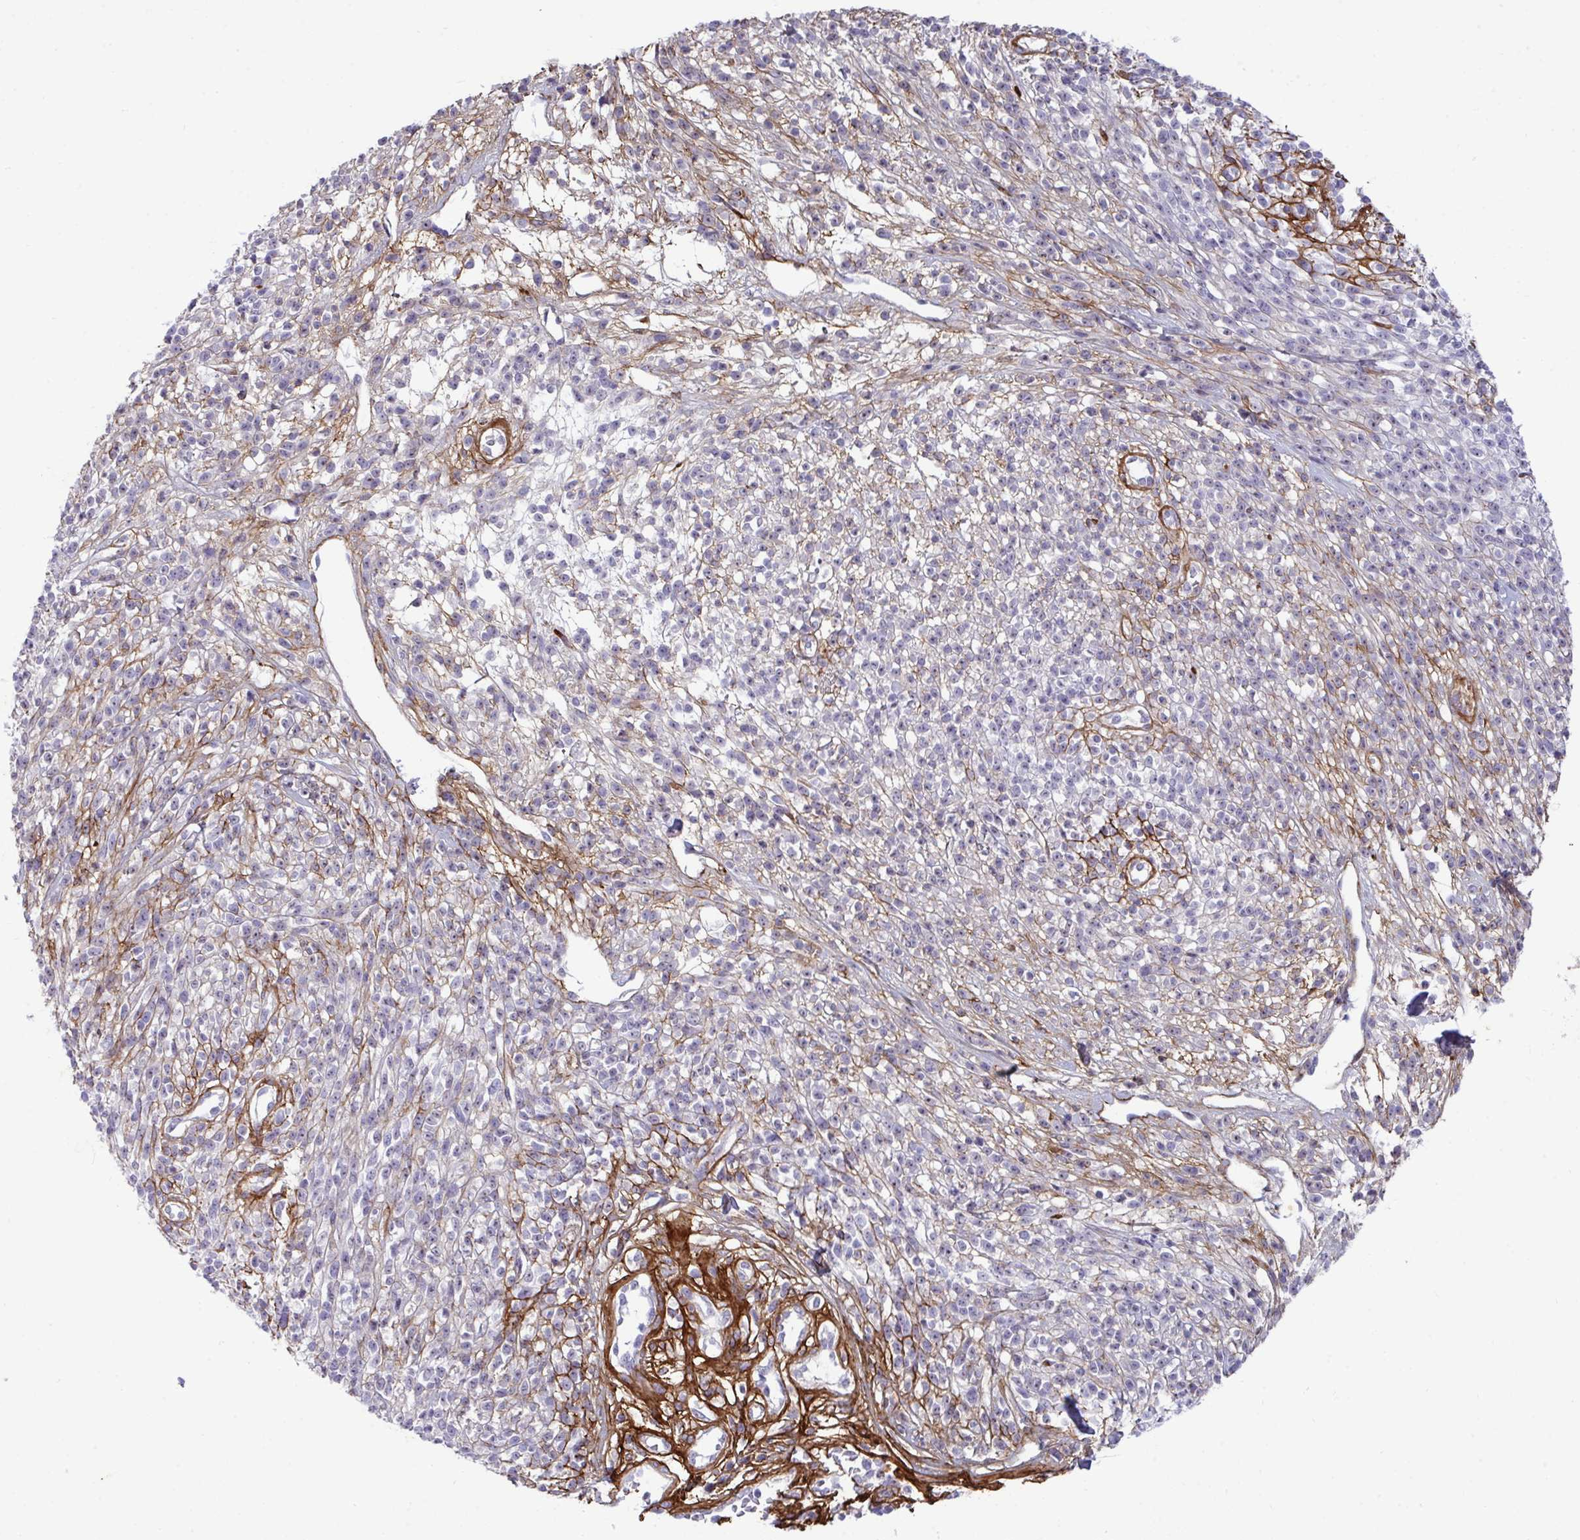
{"staining": {"intensity": "negative", "quantity": "none", "location": "none"}, "tissue": "melanoma", "cell_type": "Tumor cells", "image_type": "cancer", "snomed": [{"axis": "morphology", "description": "Malignant melanoma, NOS"}, {"axis": "topography", "description": "Skin"}, {"axis": "topography", "description": "Skin of trunk"}], "caption": "IHC histopathology image of human malignant melanoma stained for a protein (brown), which shows no positivity in tumor cells.", "gene": "LHFPL6", "patient": {"sex": "male", "age": 74}}